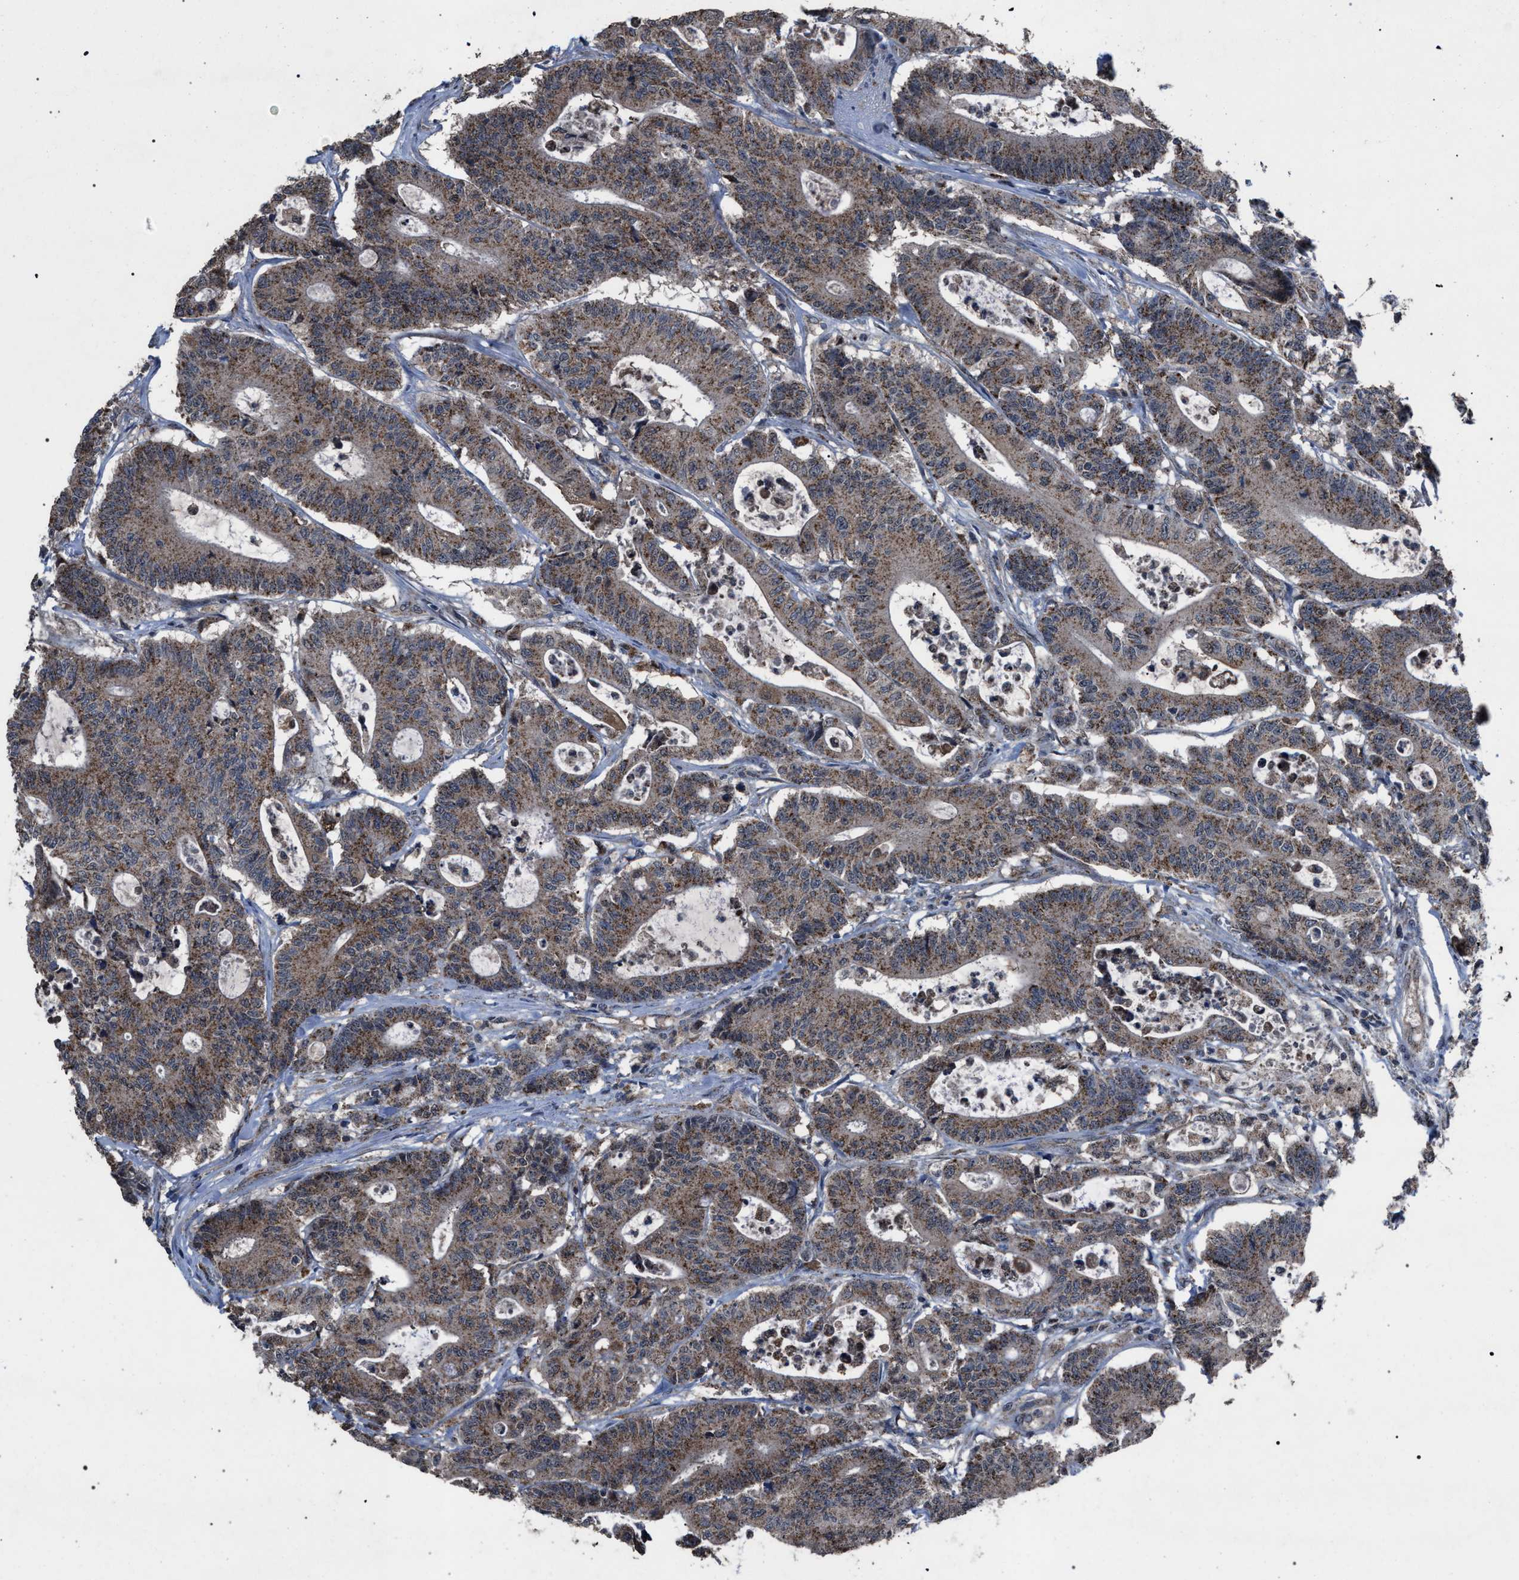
{"staining": {"intensity": "weak", "quantity": ">75%", "location": "cytoplasmic/membranous"}, "tissue": "colorectal cancer", "cell_type": "Tumor cells", "image_type": "cancer", "snomed": [{"axis": "morphology", "description": "Adenocarcinoma, NOS"}, {"axis": "topography", "description": "Colon"}], "caption": "High-magnification brightfield microscopy of colorectal adenocarcinoma stained with DAB (brown) and counterstained with hematoxylin (blue). tumor cells exhibit weak cytoplasmic/membranous positivity is identified in about>75% of cells.", "gene": "HSD17B4", "patient": {"sex": "female", "age": 84}}